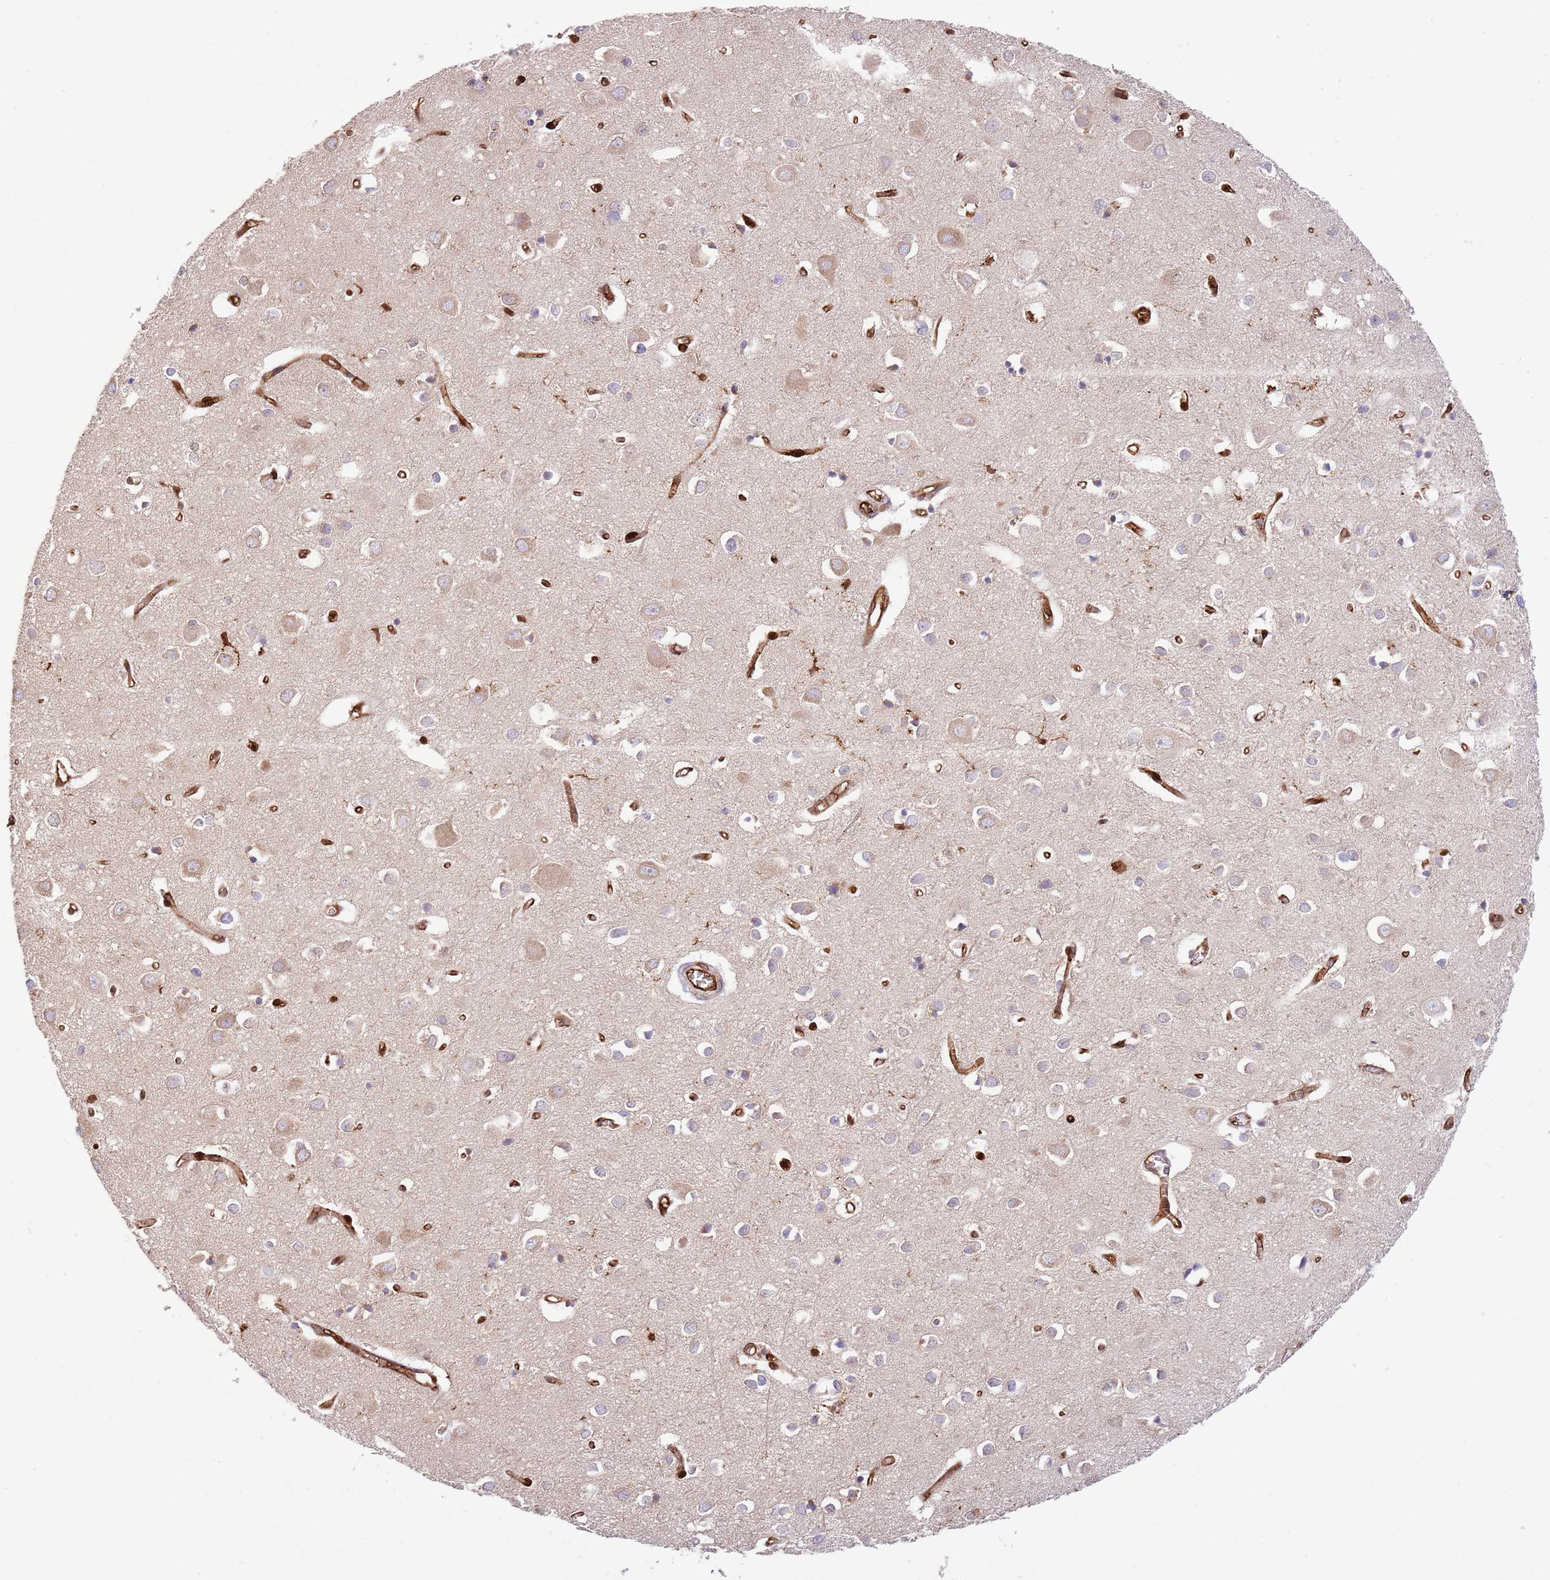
{"staining": {"intensity": "strong", "quantity": ">75%", "location": "cytoplasmic/membranous"}, "tissue": "cerebral cortex", "cell_type": "Endothelial cells", "image_type": "normal", "snomed": [{"axis": "morphology", "description": "Normal tissue, NOS"}, {"axis": "topography", "description": "Cerebral cortex"}], "caption": "A brown stain shows strong cytoplasmic/membranous staining of a protein in endothelial cells of unremarkable human cerebral cortex. The staining was performed using DAB, with brown indicating positive protein expression. Nuclei are stained blue with hematoxylin.", "gene": "KBTBD6", "patient": {"sex": "female", "age": 64}}